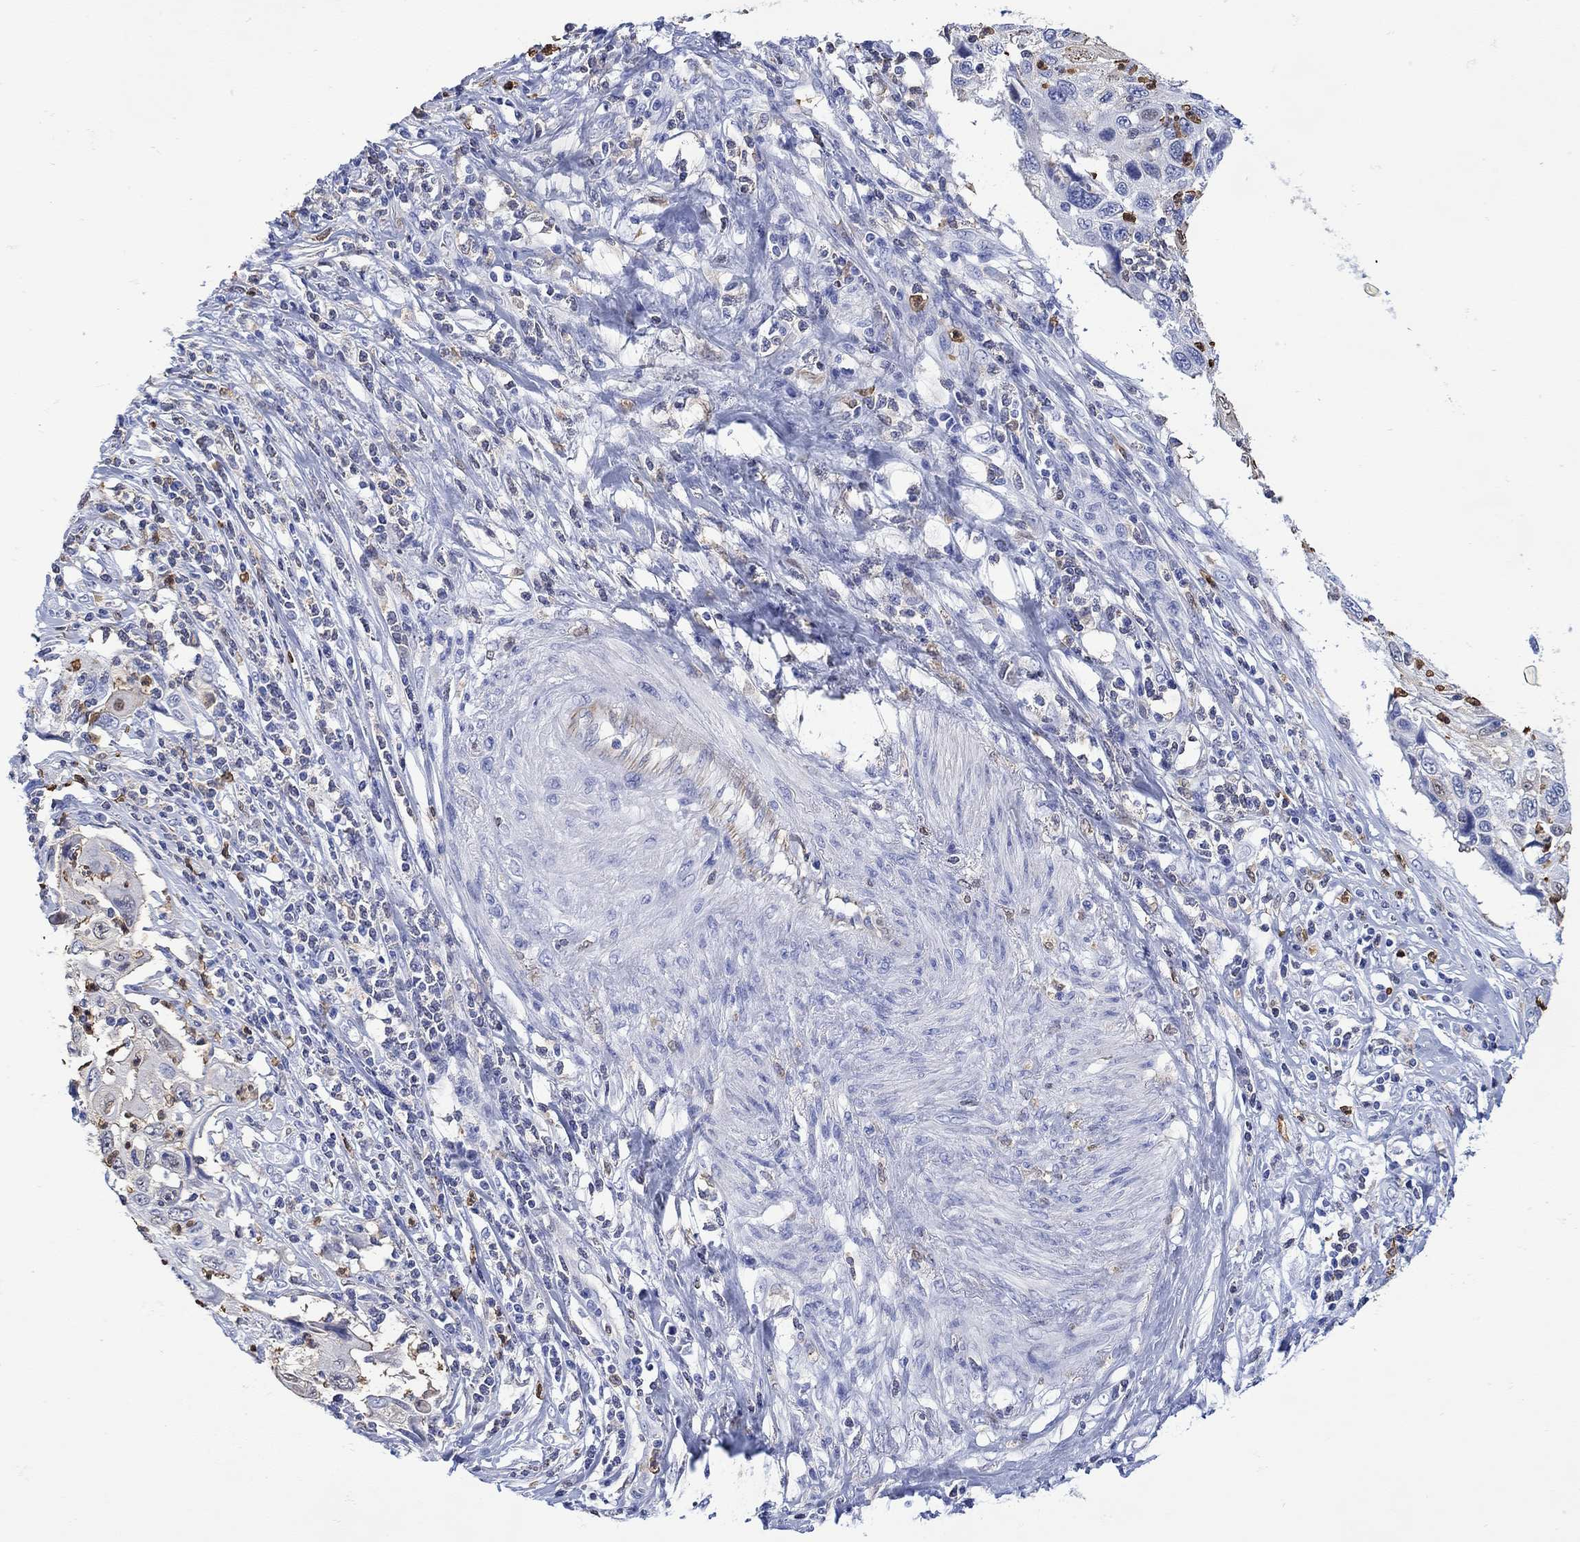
{"staining": {"intensity": "negative", "quantity": "none", "location": "none"}, "tissue": "cervical cancer", "cell_type": "Tumor cells", "image_type": "cancer", "snomed": [{"axis": "morphology", "description": "Squamous cell carcinoma, NOS"}, {"axis": "topography", "description": "Cervix"}], "caption": "Immunohistochemistry (IHC) micrograph of cervical cancer (squamous cell carcinoma) stained for a protein (brown), which reveals no staining in tumor cells. (Brightfield microscopy of DAB immunohistochemistry at high magnification).", "gene": "LINGO3", "patient": {"sex": "female", "age": 70}}